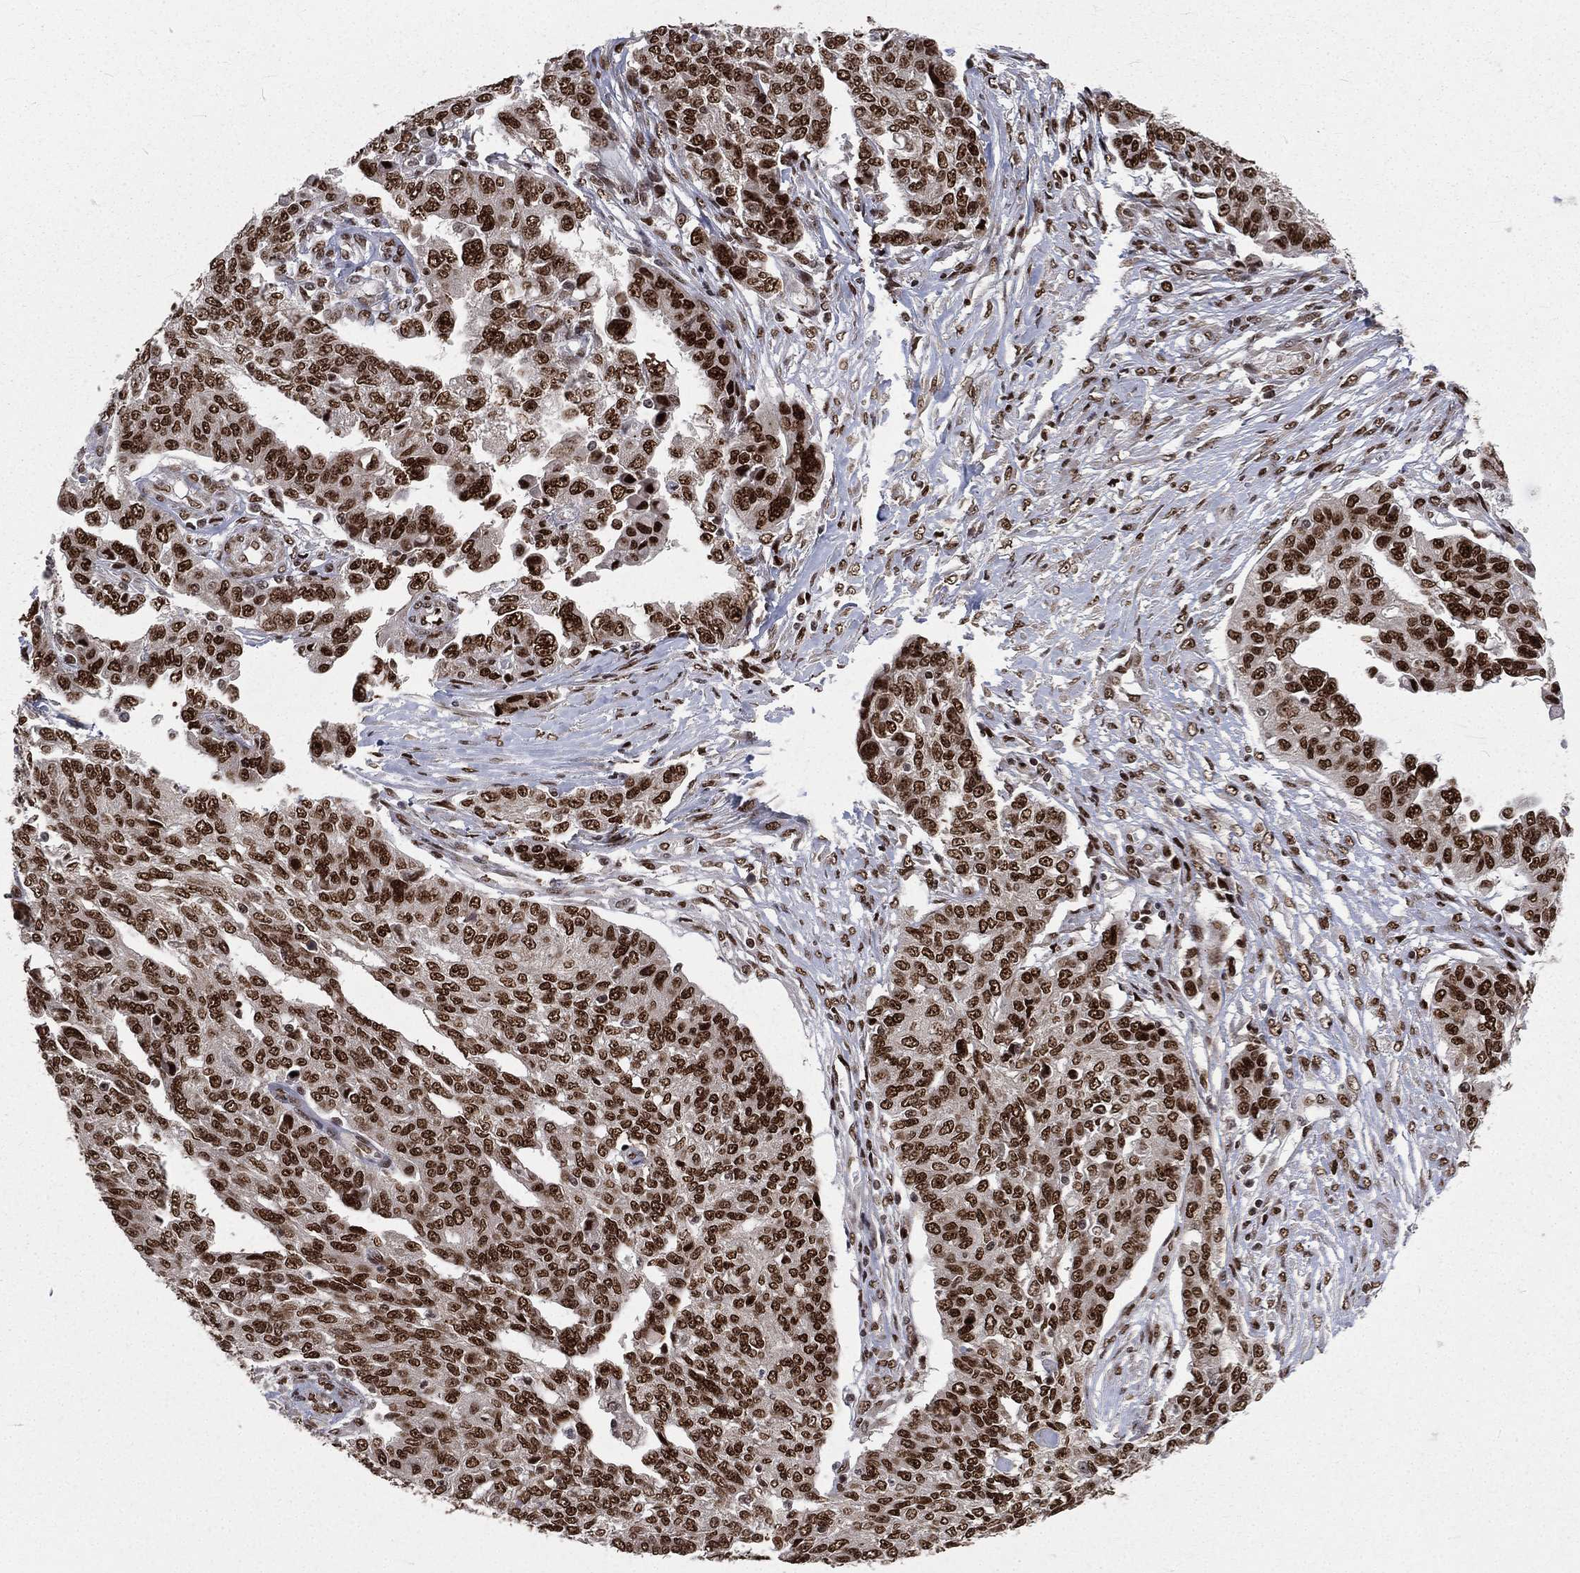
{"staining": {"intensity": "strong", "quantity": ">75%", "location": "nuclear"}, "tissue": "ovarian cancer", "cell_type": "Tumor cells", "image_type": "cancer", "snomed": [{"axis": "morphology", "description": "Cystadenocarcinoma, serous, NOS"}, {"axis": "topography", "description": "Ovary"}], "caption": "Immunohistochemical staining of human ovarian cancer (serous cystadenocarcinoma) reveals high levels of strong nuclear protein positivity in approximately >75% of tumor cells. (brown staining indicates protein expression, while blue staining denotes nuclei).", "gene": "POLB", "patient": {"sex": "female", "age": 67}}